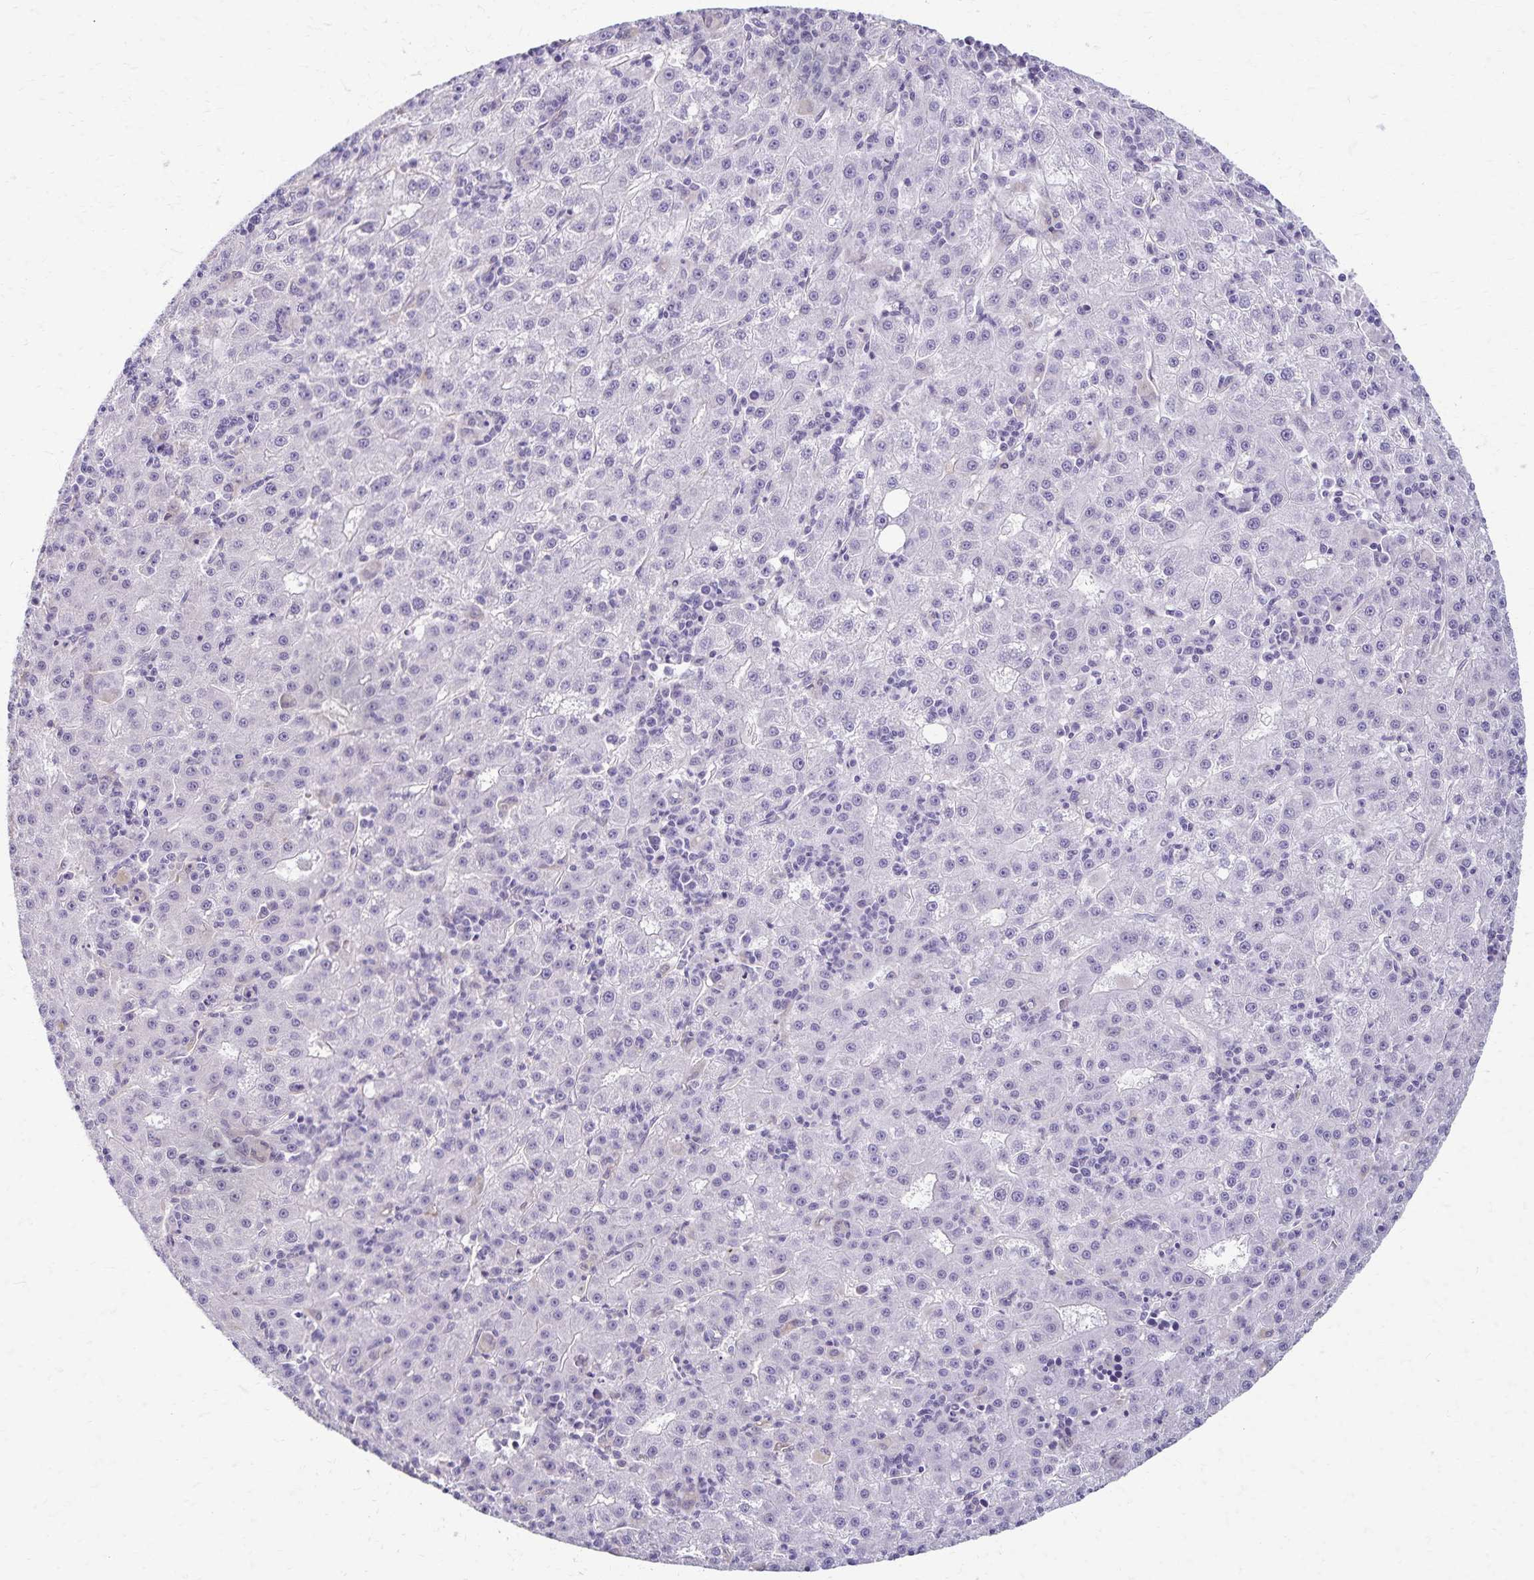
{"staining": {"intensity": "negative", "quantity": "none", "location": "none"}, "tissue": "liver cancer", "cell_type": "Tumor cells", "image_type": "cancer", "snomed": [{"axis": "morphology", "description": "Carcinoma, Hepatocellular, NOS"}, {"axis": "topography", "description": "Liver"}], "caption": "An immunohistochemistry micrograph of hepatocellular carcinoma (liver) is shown. There is no staining in tumor cells of hepatocellular carcinoma (liver).", "gene": "KISS1", "patient": {"sex": "male", "age": 76}}